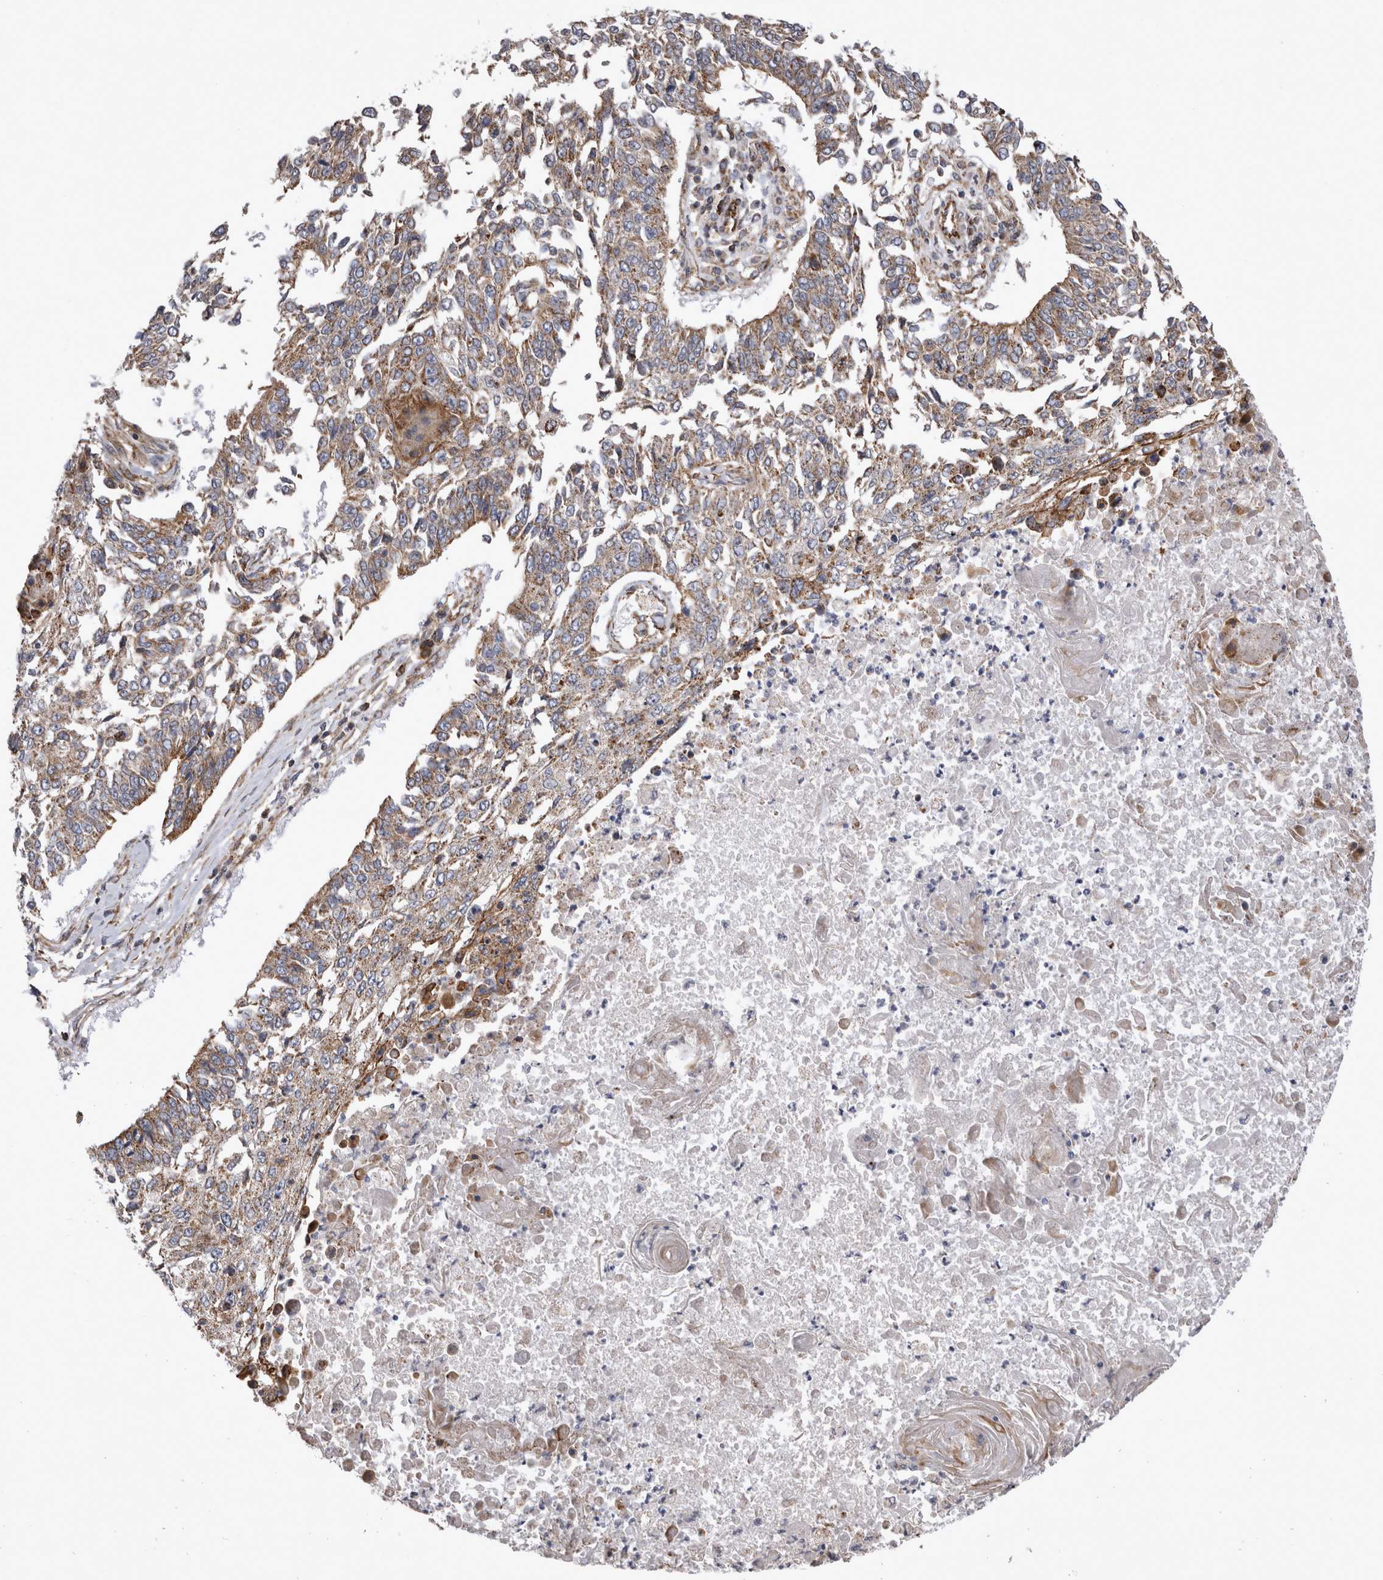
{"staining": {"intensity": "moderate", "quantity": ">75%", "location": "cytoplasmic/membranous"}, "tissue": "lung cancer", "cell_type": "Tumor cells", "image_type": "cancer", "snomed": [{"axis": "morphology", "description": "Normal tissue, NOS"}, {"axis": "morphology", "description": "Squamous cell carcinoma, NOS"}, {"axis": "topography", "description": "Cartilage tissue"}, {"axis": "topography", "description": "Bronchus"}, {"axis": "topography", "description": "Lung"}, {"axis": "topography", "description": "Peripheral nerve tissue"}], "caption": "High-magnification brightfield microscopy of lung cancer stained with DAB (brown) and counterstained with hematoxylin (blue). tumor cells exhibit moderate cytoplasmic/membranous positivity is seen in about>75% of cells. Nuclei are stained in blue.", "gene": "TSPOAP1", "patient": {"sex": "female", "age": 49}}